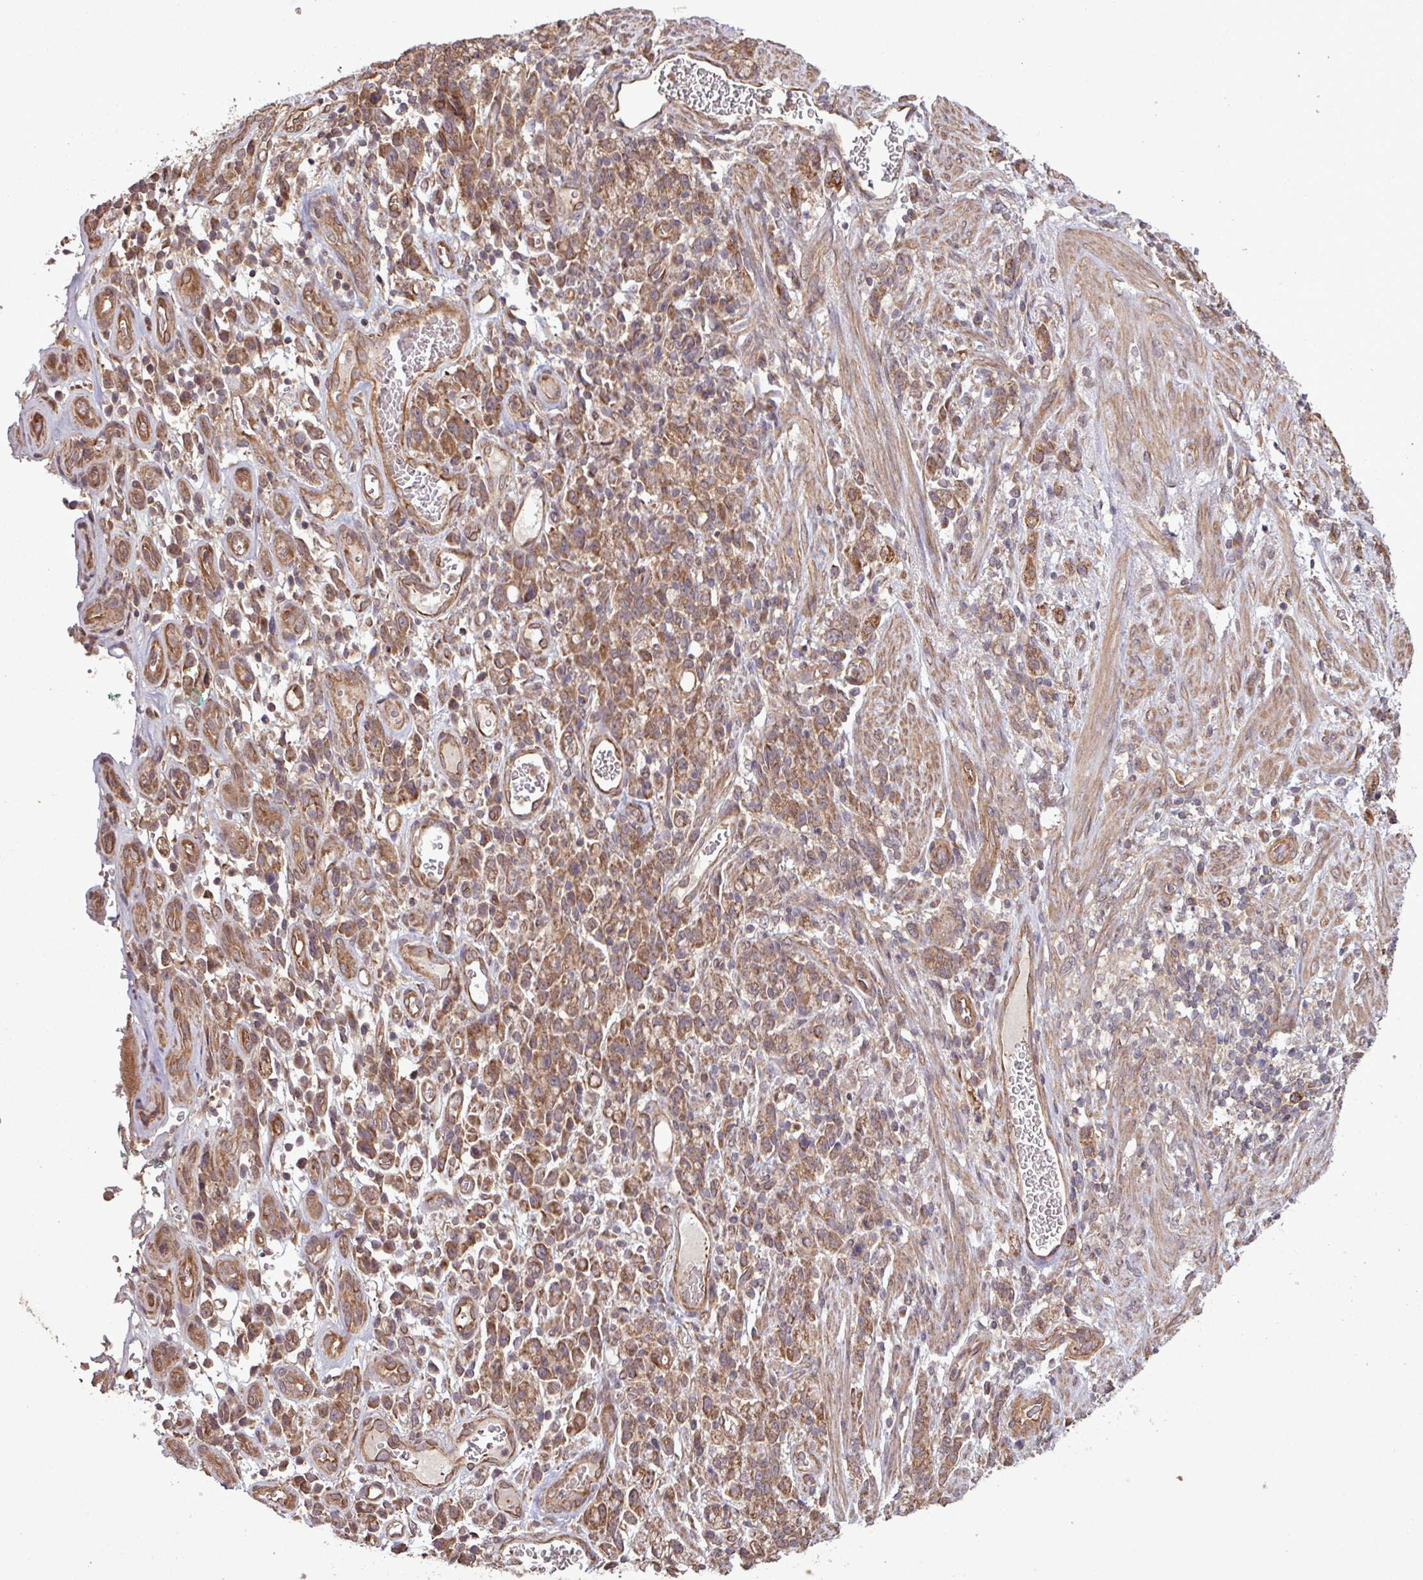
{"staining": {"intensity": "moderate", "quantity": ">75%", "location": "cytoplasmic/membranous"}, "tissue": "stomach cancer", "cell_type": "Tumor cells", "image_type": "cancer", "snomed": [{"axis": "morphology", "description": "Adenocarcinoma, NOS"}, {"axis": "topography", "description": "Stomach"}], "caption": "Protein analysis of stomach cancer (adenocarcinoma) tissue shows moderate cytoplasmic/membranous positivity in about >75% of tumor cells.", "gene": "TRABD2A", "patient": {"sex": "male", "age": 77}}